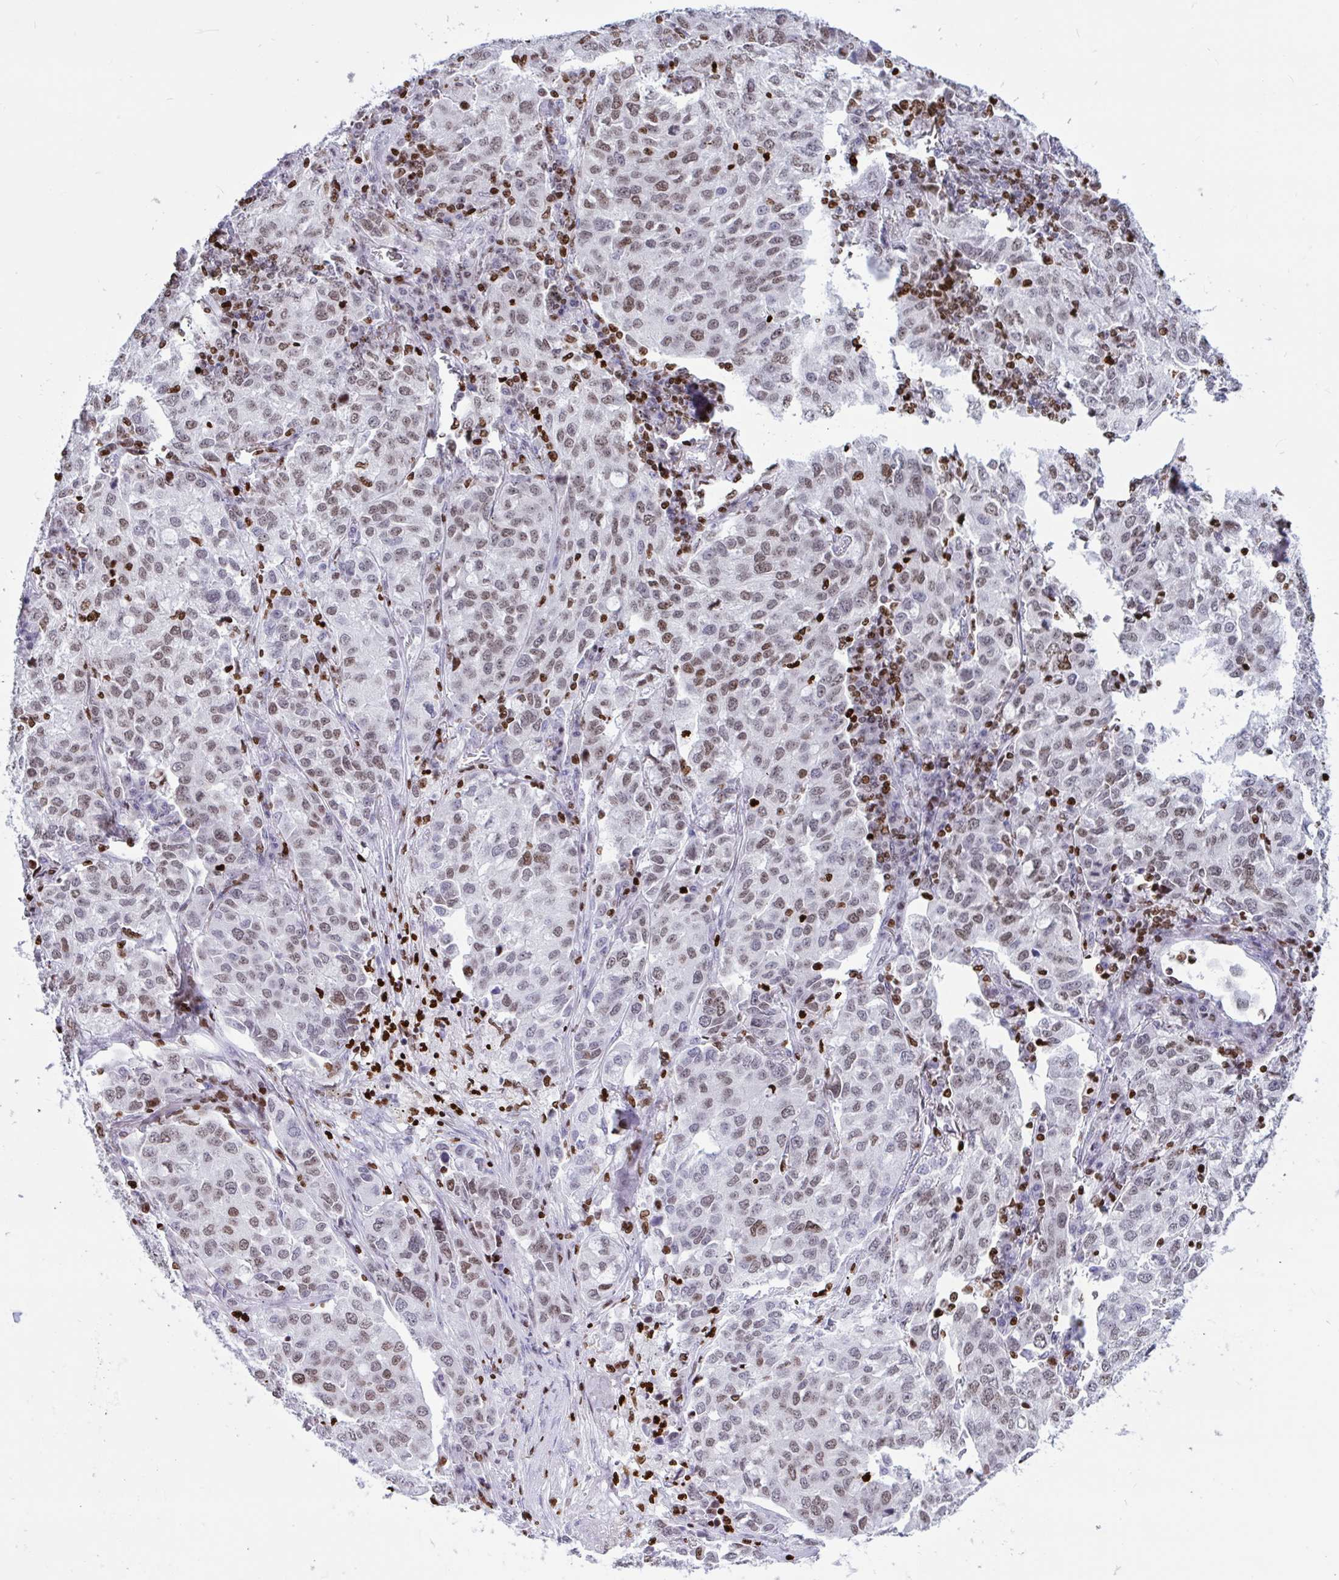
{"staining": {"intensity": "weak", "quantity": ">75%", "location": "nuclear"}, "tissue": "lung cancer", "cell_type": "Tumor cells", "image_type": "cancer", "snomed": [{"axis": "morphology", "description": "Adenocarcinoma, NOS"}, {"axis": "morphology", "description": "Adenocarcinoma, metastatic, NOS"}, {"axis": "topography", "description": "Lymph node"}, {"axis": "topography", "description": "Lung"}], "caption": "Immunohistochemical staining of lung adenocarcinoma demonstrates weak nuclear protein staining in about >75% of tumor cells.", "gene": "HMGB2", "patient": {"sex": "female", "age": 65}}